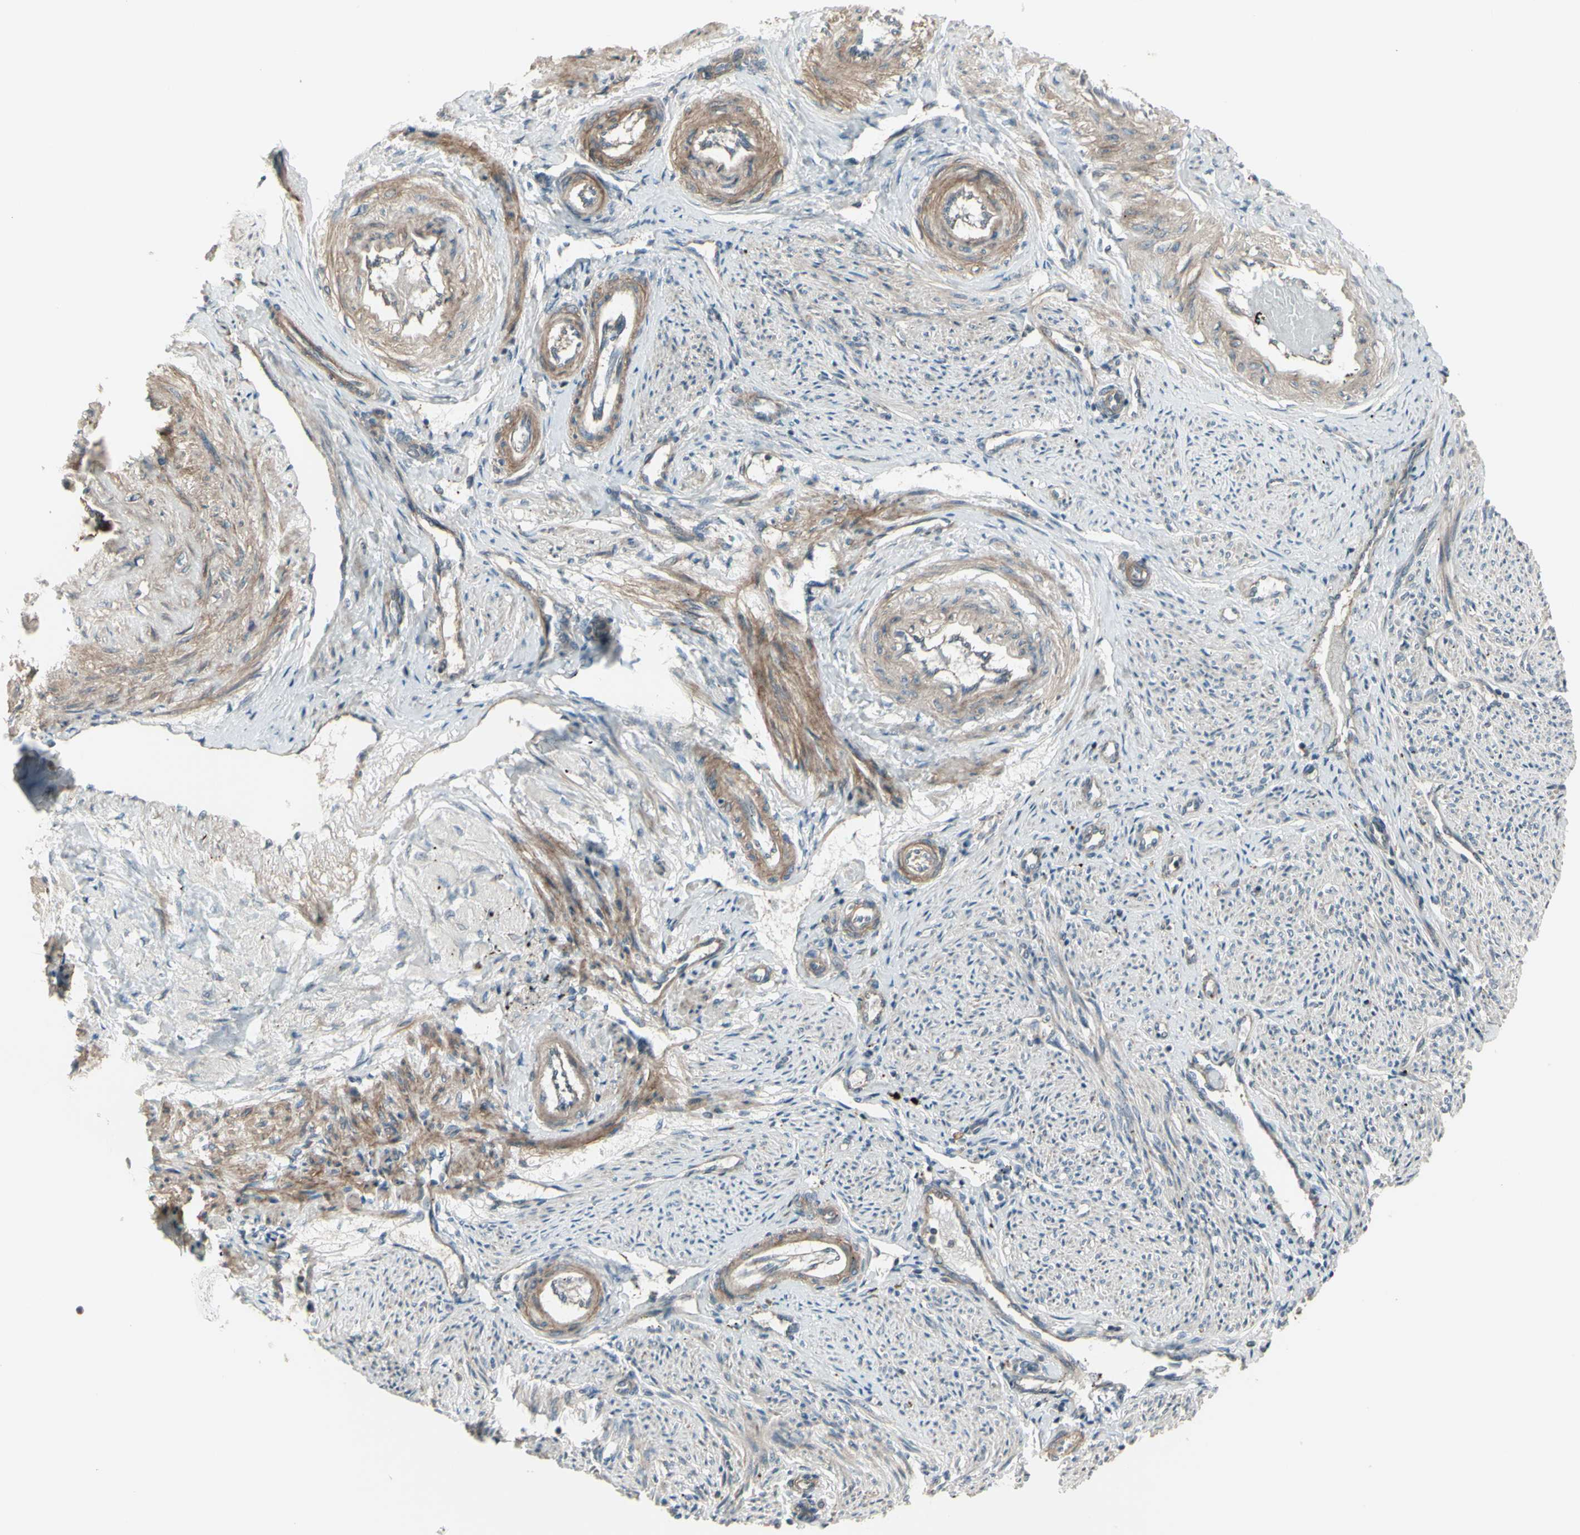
{"staining": {"intensity": "weak", "quantity": "25%-75%", "location": "cytoplasmic/membranous"}, "tissue": "endometrium", "cell_type": "Cells in endometrial stroma", "image_type": "normal", "snomed": [{"axis": "morphology", "description": "Normal tissue, NOS"}, {"axis": "topography", "description": "Endometrium"}], "caption": "Weak cytoplasmic/membranous expression for a protein is present in about 25%-75% of cells in endometrial stroma of normal endometrium using immunohistochemistry (IHC).", "gene": "OSTM1", "patient": {"sex": "female", "age": 42}}